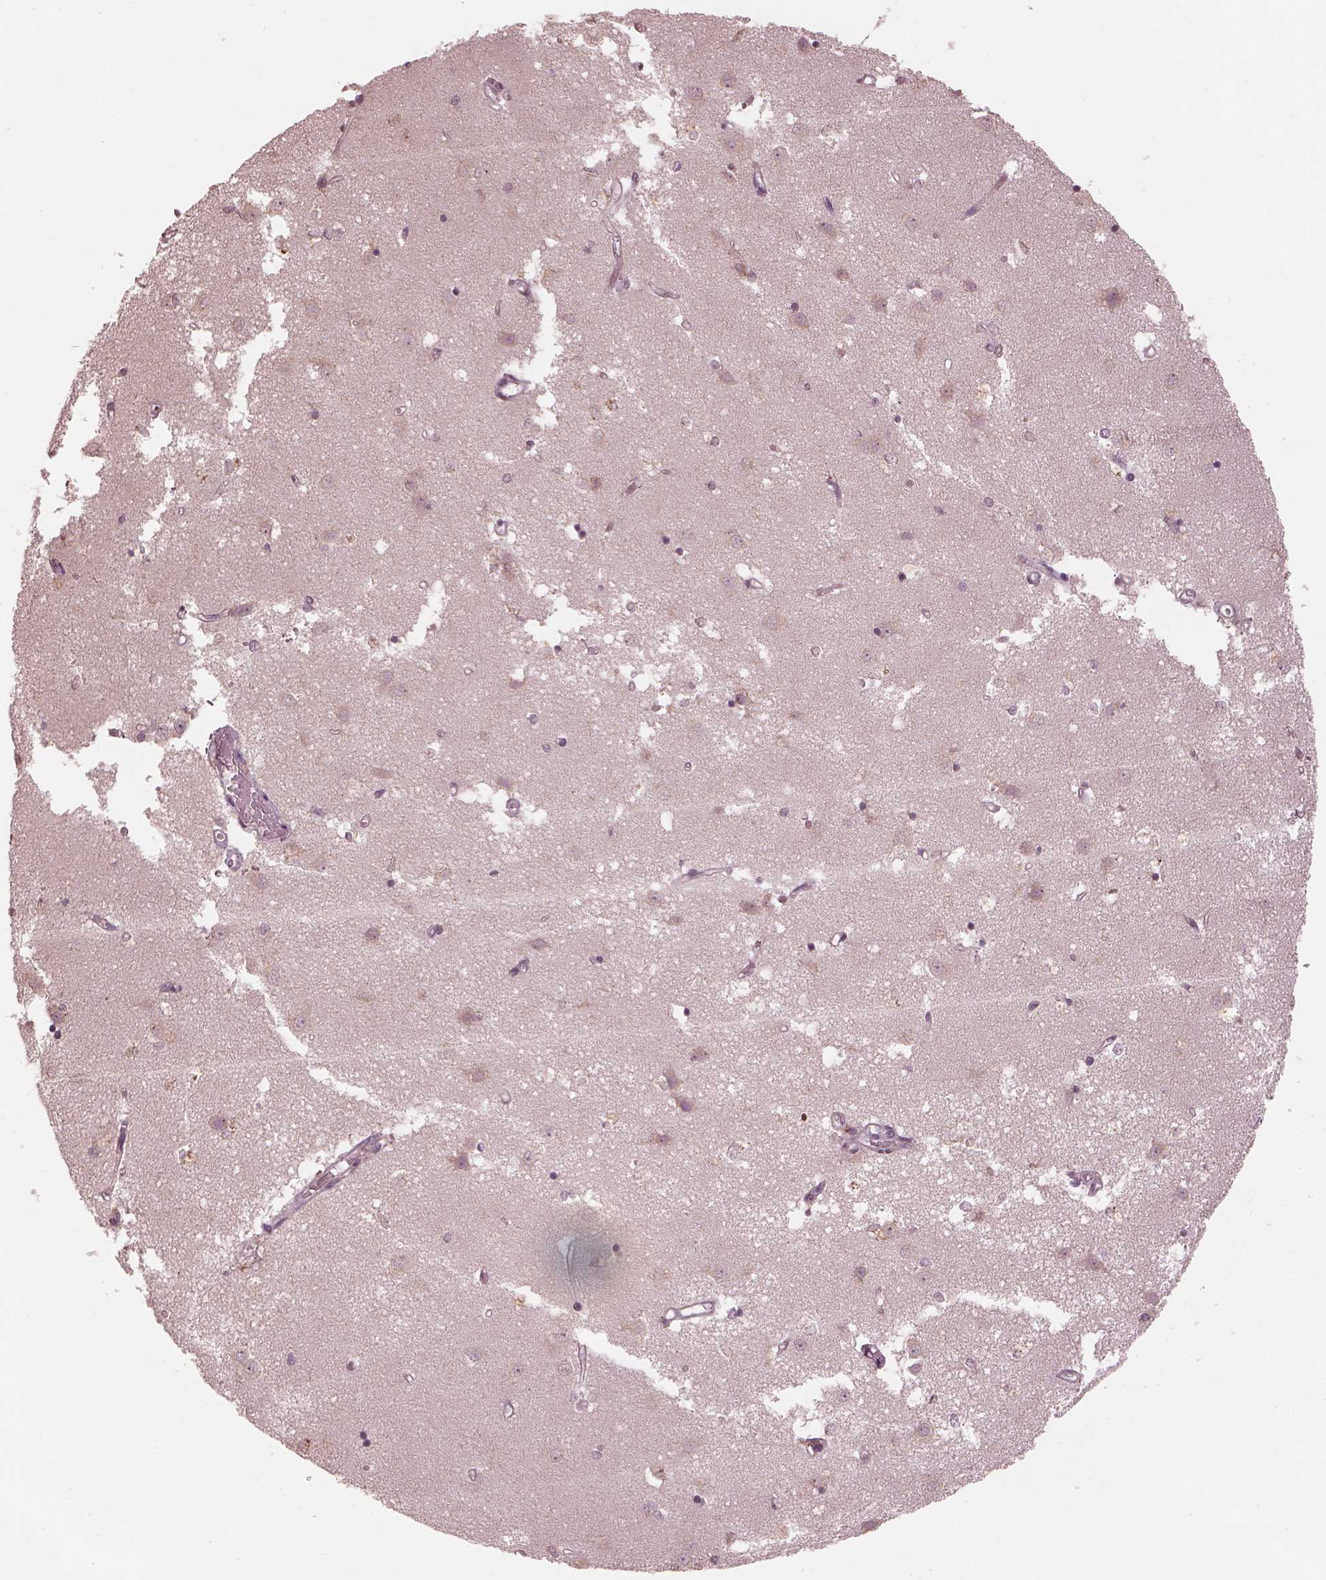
{"staining": {"intensity": "negative", "quantity": "none", "location": "none"}, "tissue": "caudate", "cell_type": "Glial cells", "image_type": "normal", "snomed": [{"axis": "morphology", "description": "Normal tissue, NOS"}, {"axis": "topography", "description": "Lateral ventricle wall"}], "caption": "An immunohistochemistry (IHC) micrograph of normal caudate is shown. There is no staining in glial cells of caudate.", "gene": "CALR3", "patient": {"sex": "male", "age": 54}}